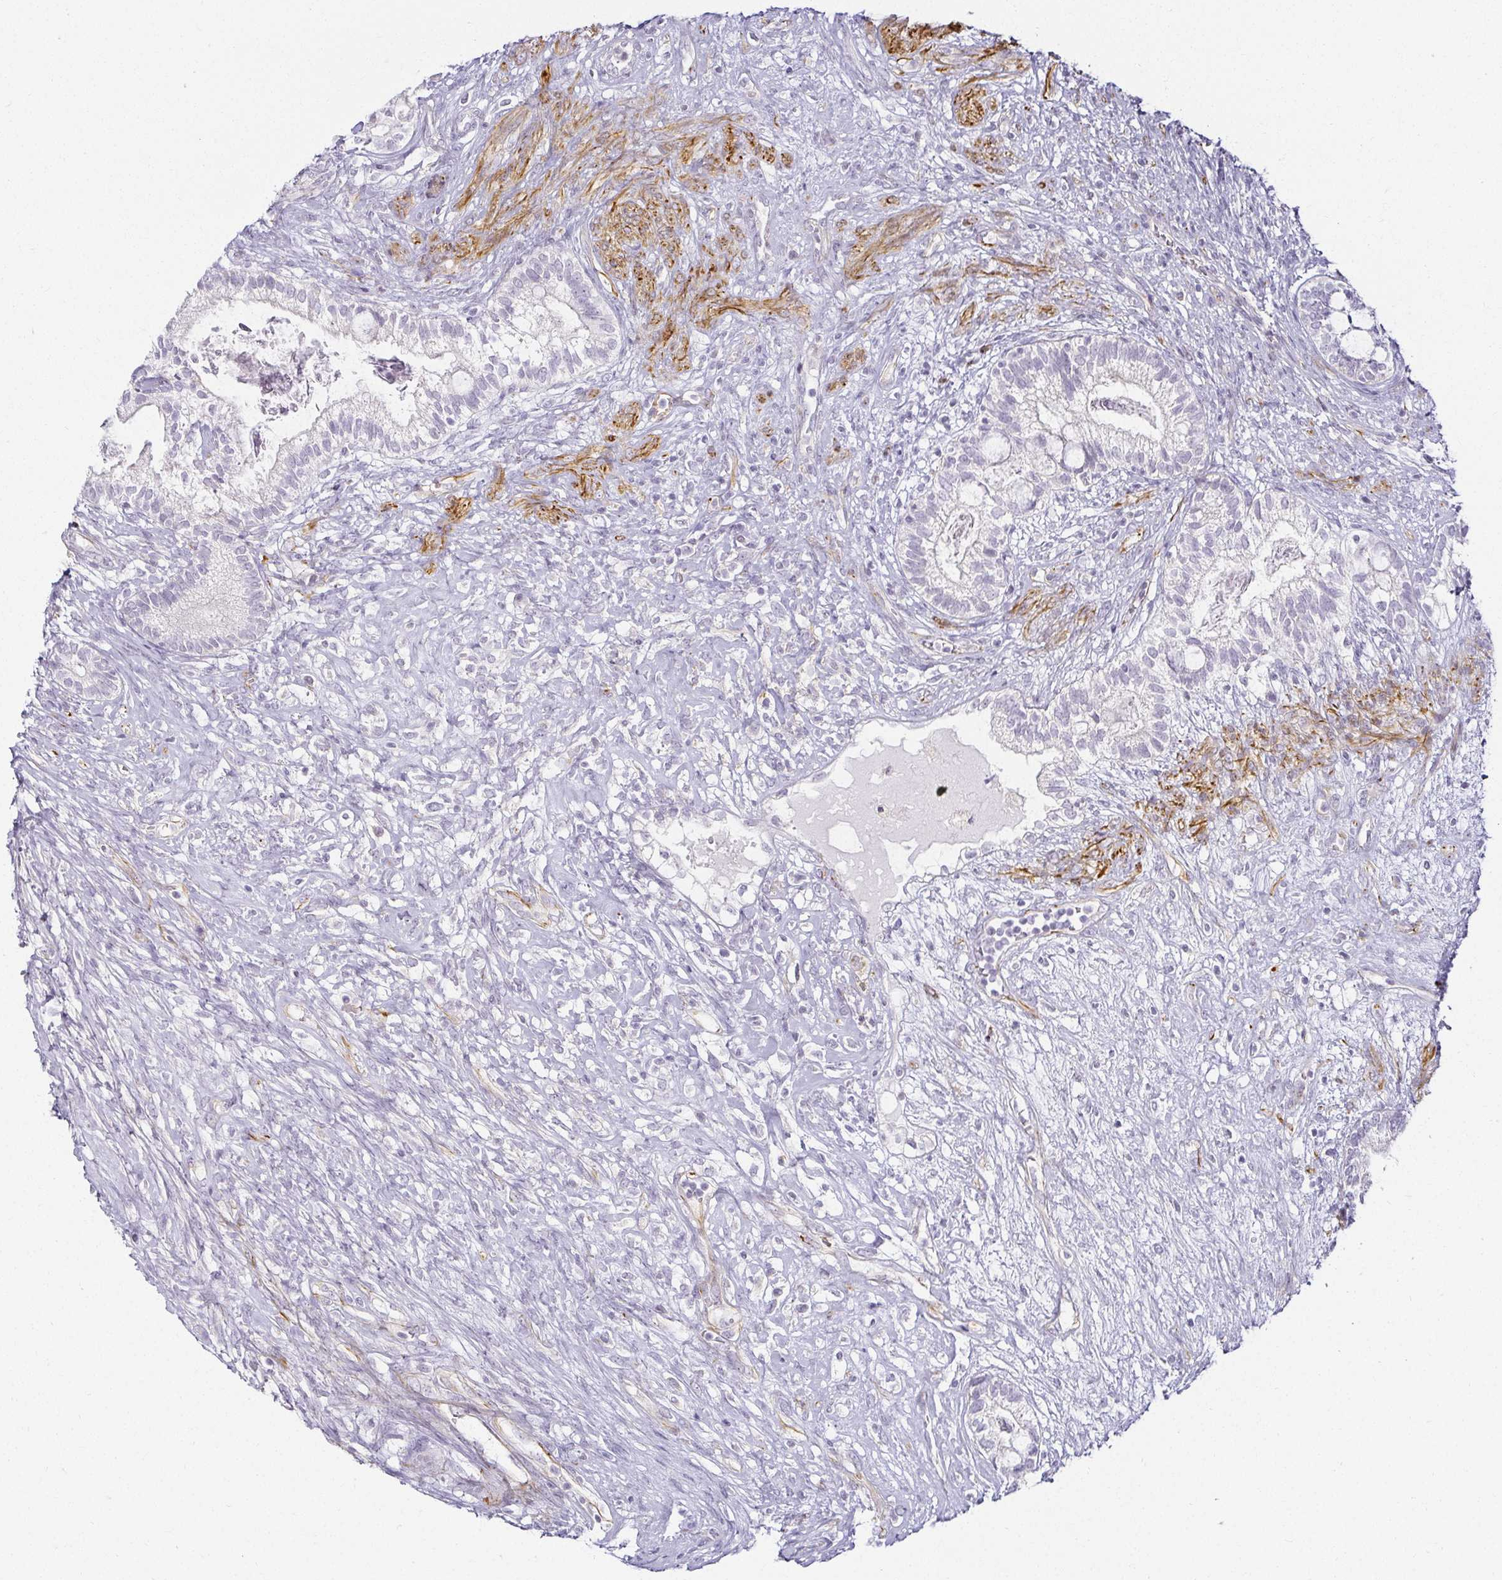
{"staining": {"intensity": "negative", "quantity": "none", "location": "none"}, "tissue": "testis cancer", "cell_type": "Tumor cells", "image_type": "cancer", "snomed": [{"axis": "morphology", "description": "Seminoma, NOS"}, {"axis": "morphology", "description": "Carcinoma, Embryonal, NOS"}, {"axis": "topography", "description": "Testis"}], "caption": "A high-resolution photomicrograph shows immunohistochemistry (IHC) staining of testis cancer, which displays no significant positivity in tumor cells. (DAB IHC with hematoxylin counter stain).", "gene": "ACAN", "patient": {"sex": "male", "age": 41}}